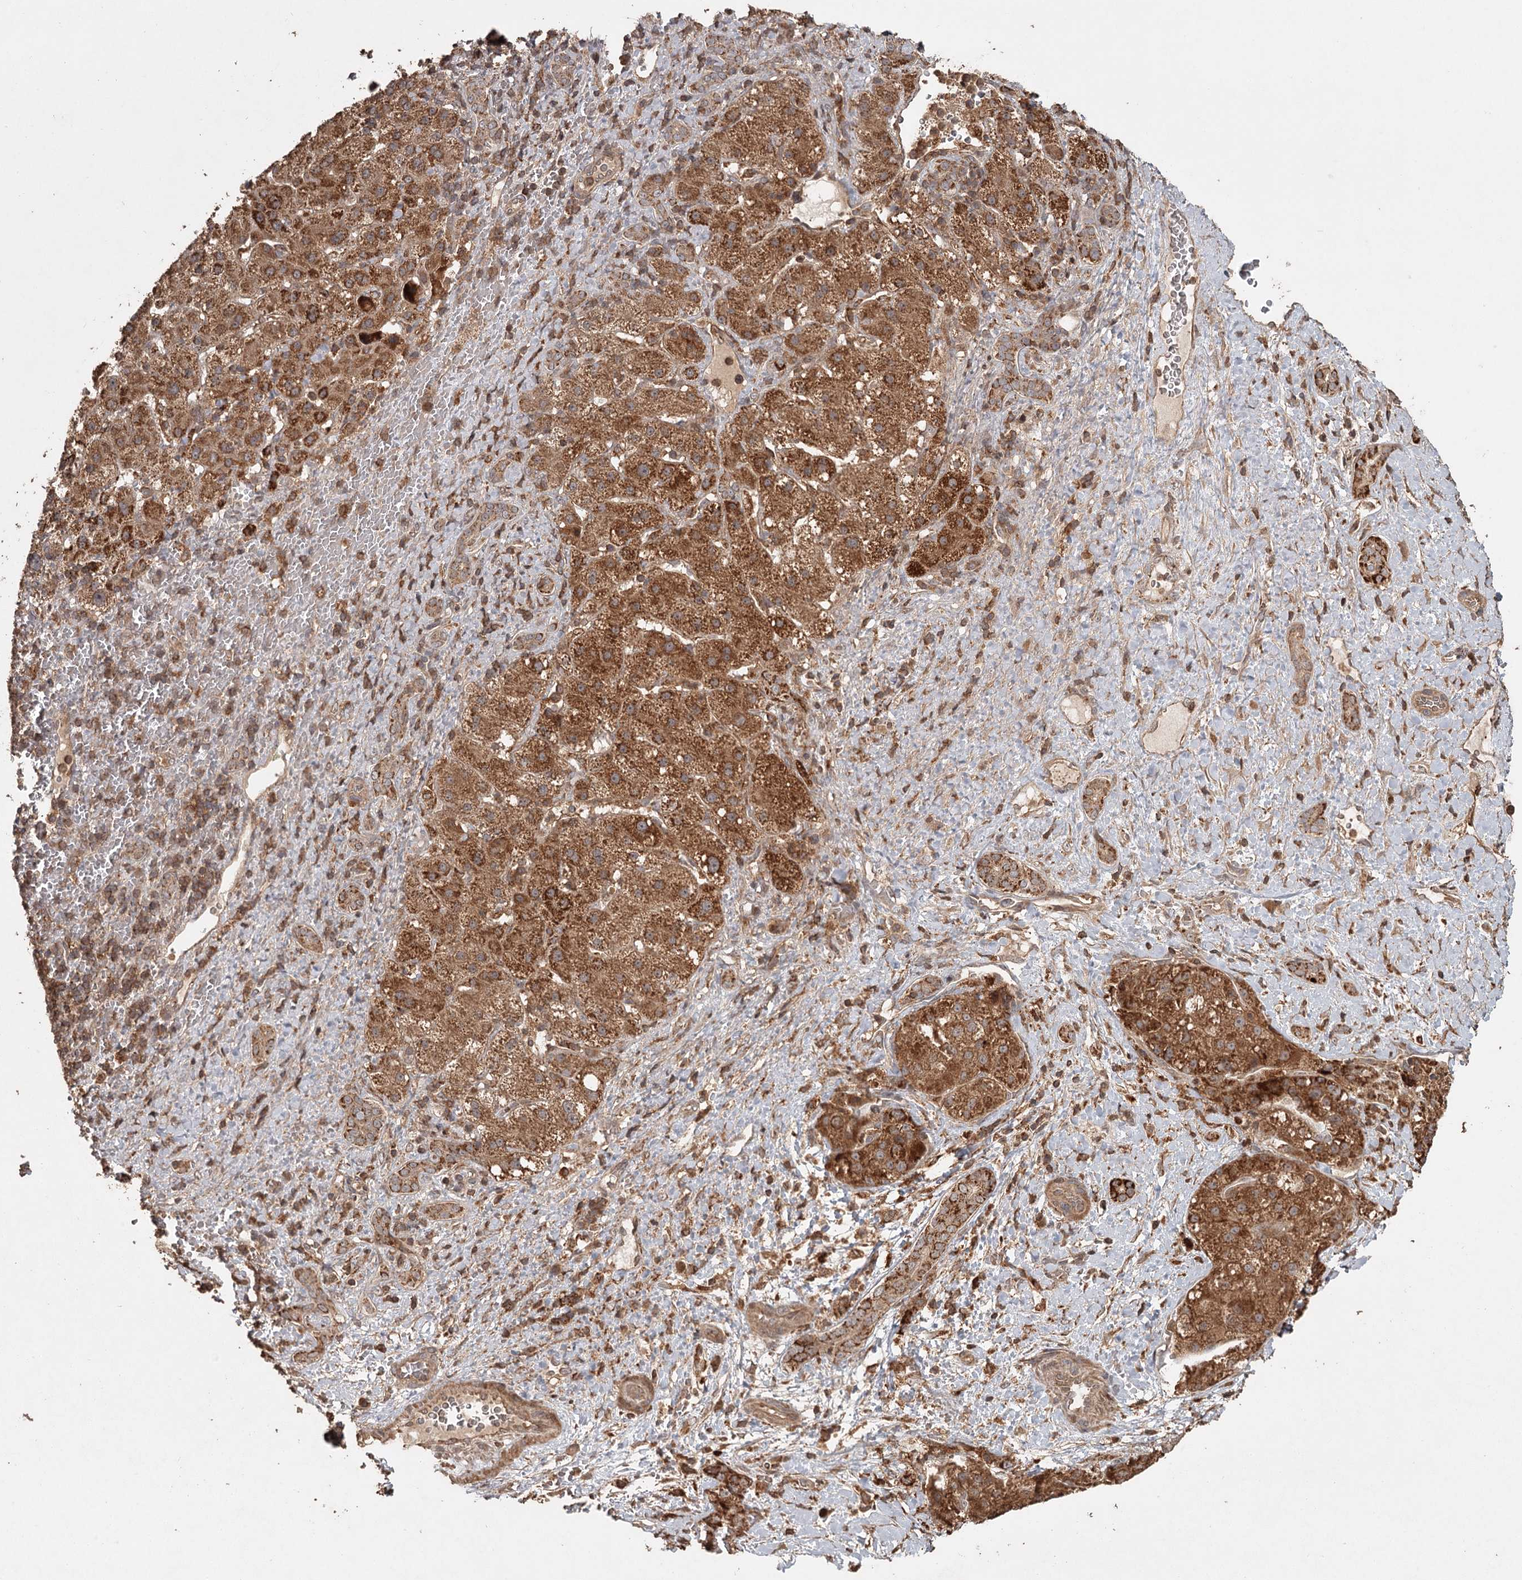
{"staining": {"intensity": "strong", "quantity": ">75%", "location": "cytoplasmic/membranous"}, "tissue": "liver cancer", "cell_type": "Tumor cells", "image_type": "cancer", "snomed": [{"axis": "morphology", "description": "Normal tissue, NOS"}, {"axis": "morphology", "description": "Carcinoma, Hepatocellular, NOS"}, {"axis": "topography", "description": "Liver"}], "caption": "A photomicrograph of hepatocellular carcinoma (liver) stained for a protein displays strong cytoplasmic/membranous brown staining in tumor cells.", "gene": "FAXC", "patient": {"sex": "male", "age": 57}}